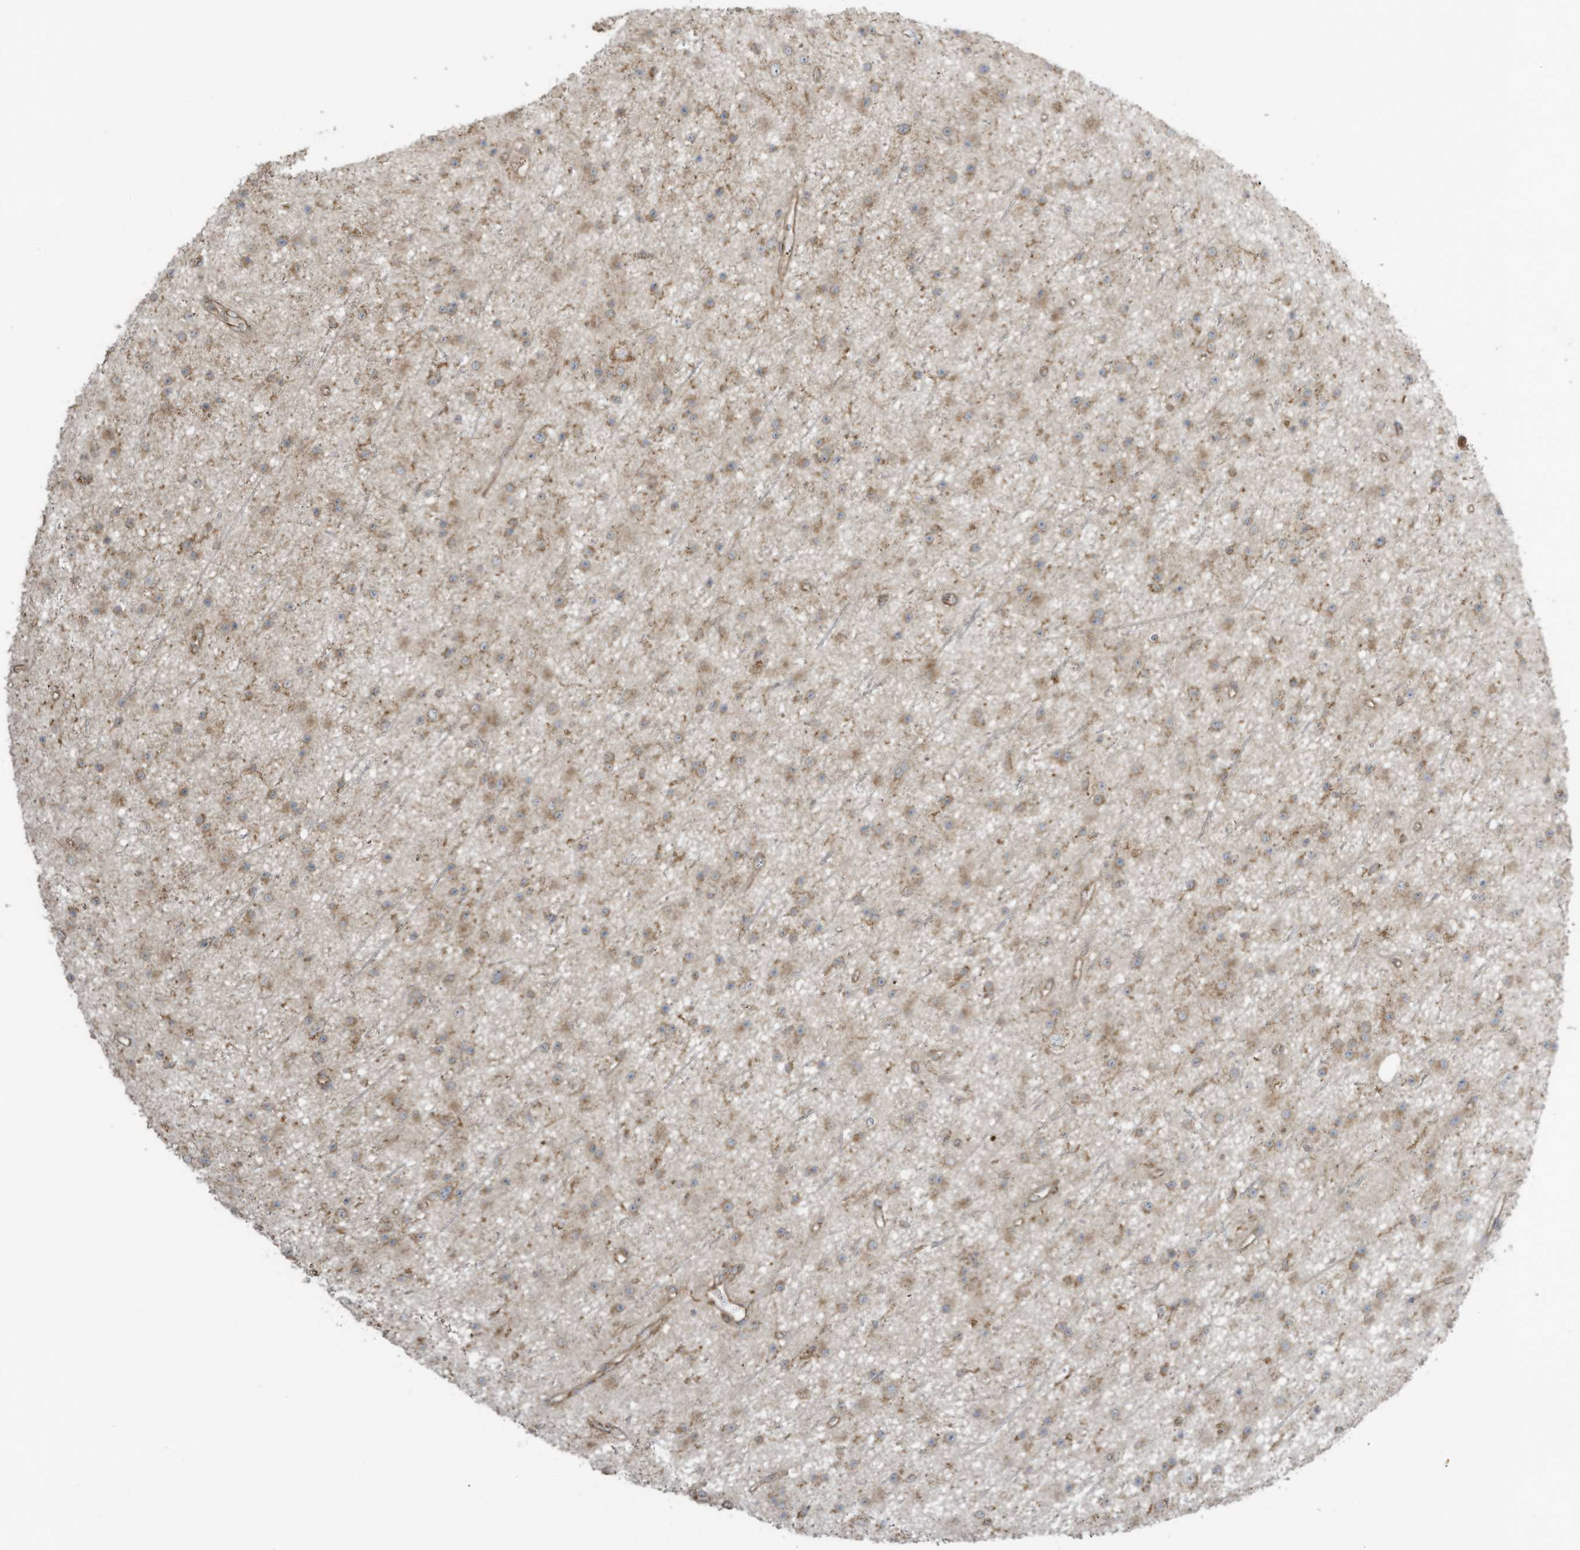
{"staining": {"intensity": "moderate", "quantity": ">75%", "location": "cytoplasmic/membranous"}, "tissue": "glioma", "cell_type": "Tumor cells", "image_type": "cancer", "snomed": [{"axis": "morphology", "description": "Glioma, malignant, Low grade"}, {"axis": "topography", "description": "Cerebral cortex"}], "caption": "IHC of human glioma exhibits medium levels of moderate cytoplasmic/membranous positivity in approximately >75% of tumor cells. The protein of interest is shown in brown color, while the nuclei are stained blue.", "gene": "CGAS", "patient": {"sex": "female", "age": 39}}